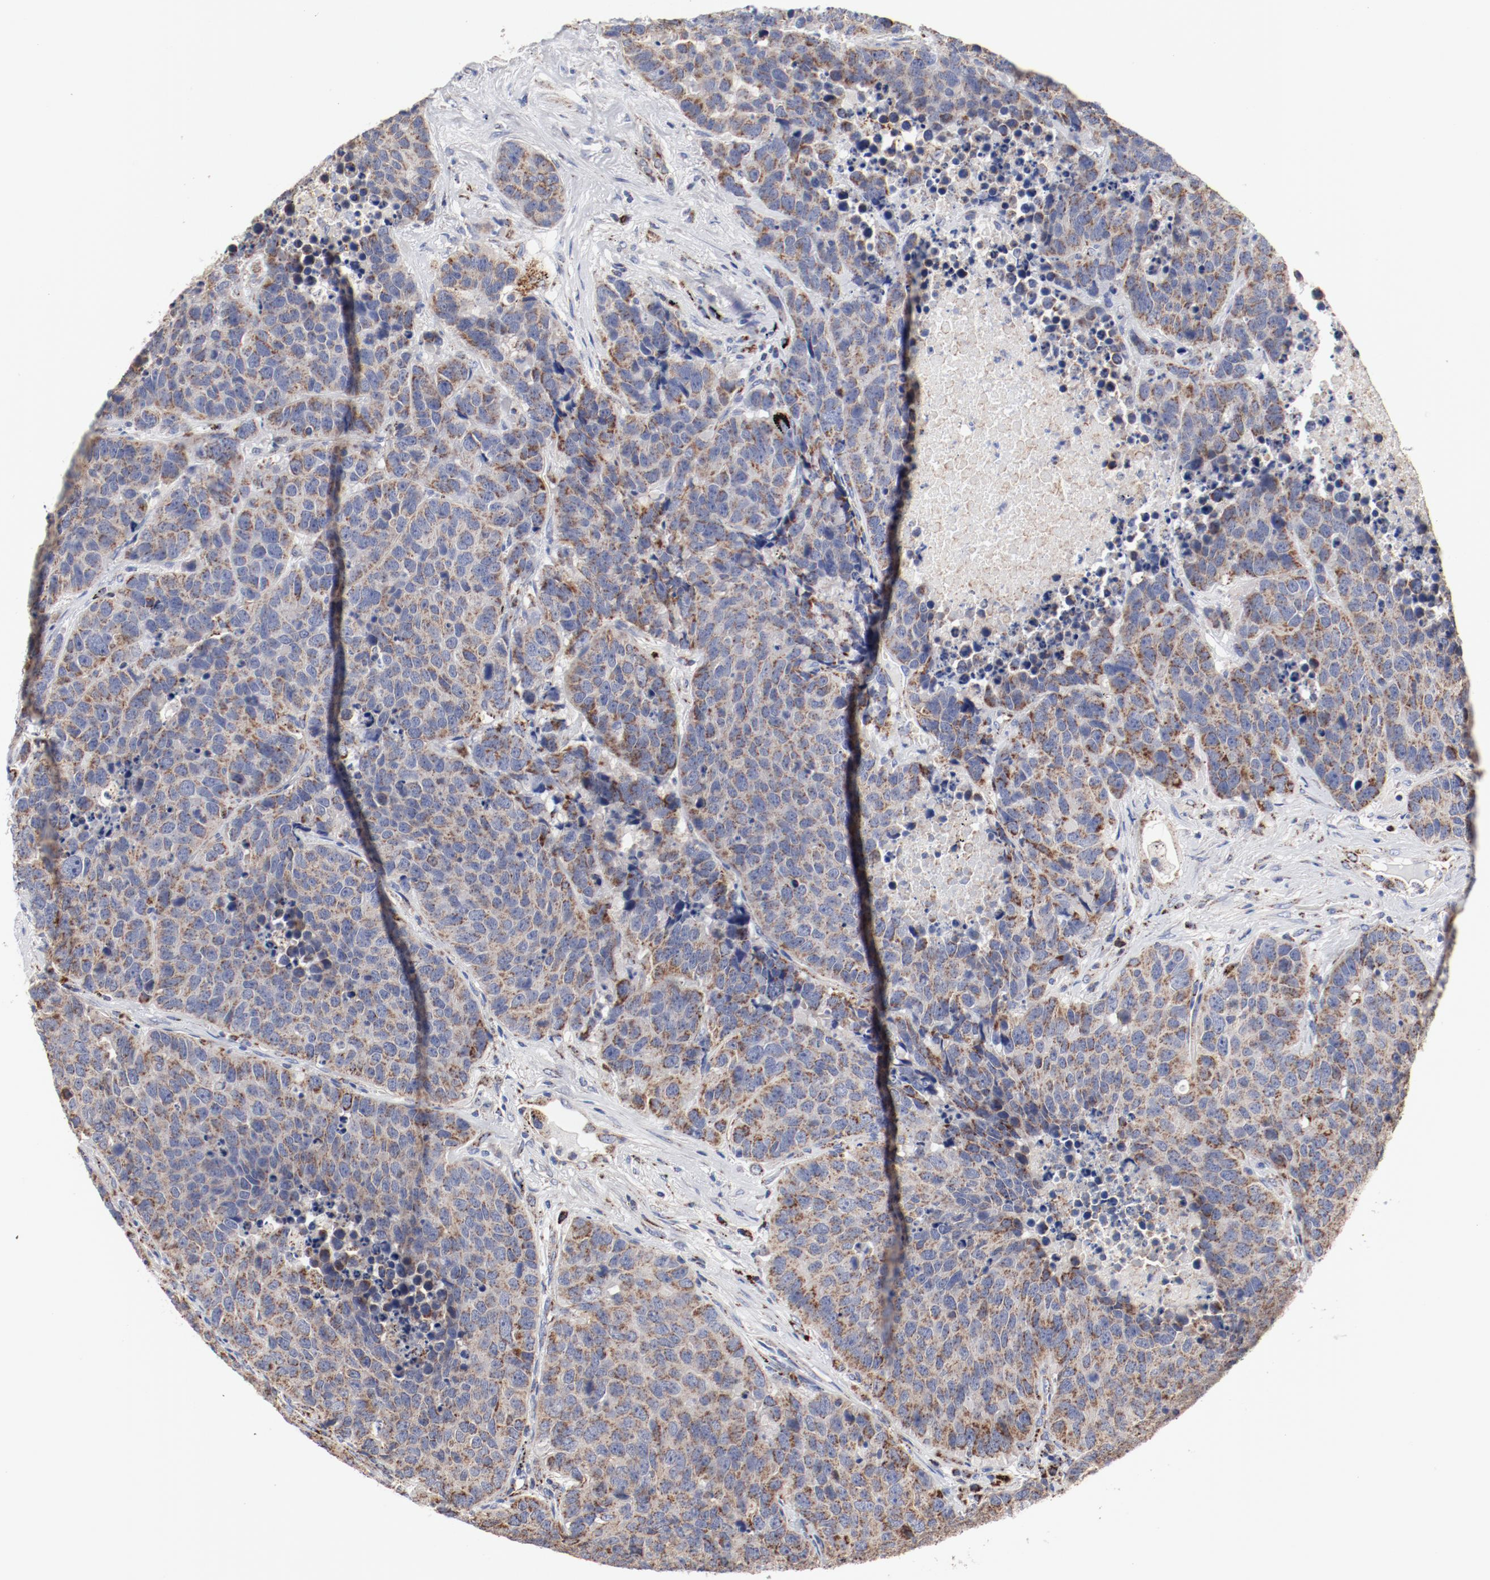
{"staining": {"intensity": "moderate", "quantity": ">75%", "location": "cytoplasmic/membranous"}, "tissue": "carcinoid", "cell_type": "Tumor cells", "image_type": "cancer", "snomed": [{"axis": "morphology", "description": "Carcinoid, malignant, NOS"}, {"axis": "topography", "description": "Lung"}], "caption": "A brown stain shows moderate cytoplasmic/membranous staining of a protein in carcinoid tumor cells.", "gene": "NDUFV2", "patient": {"sex": "male", "age": 60}}